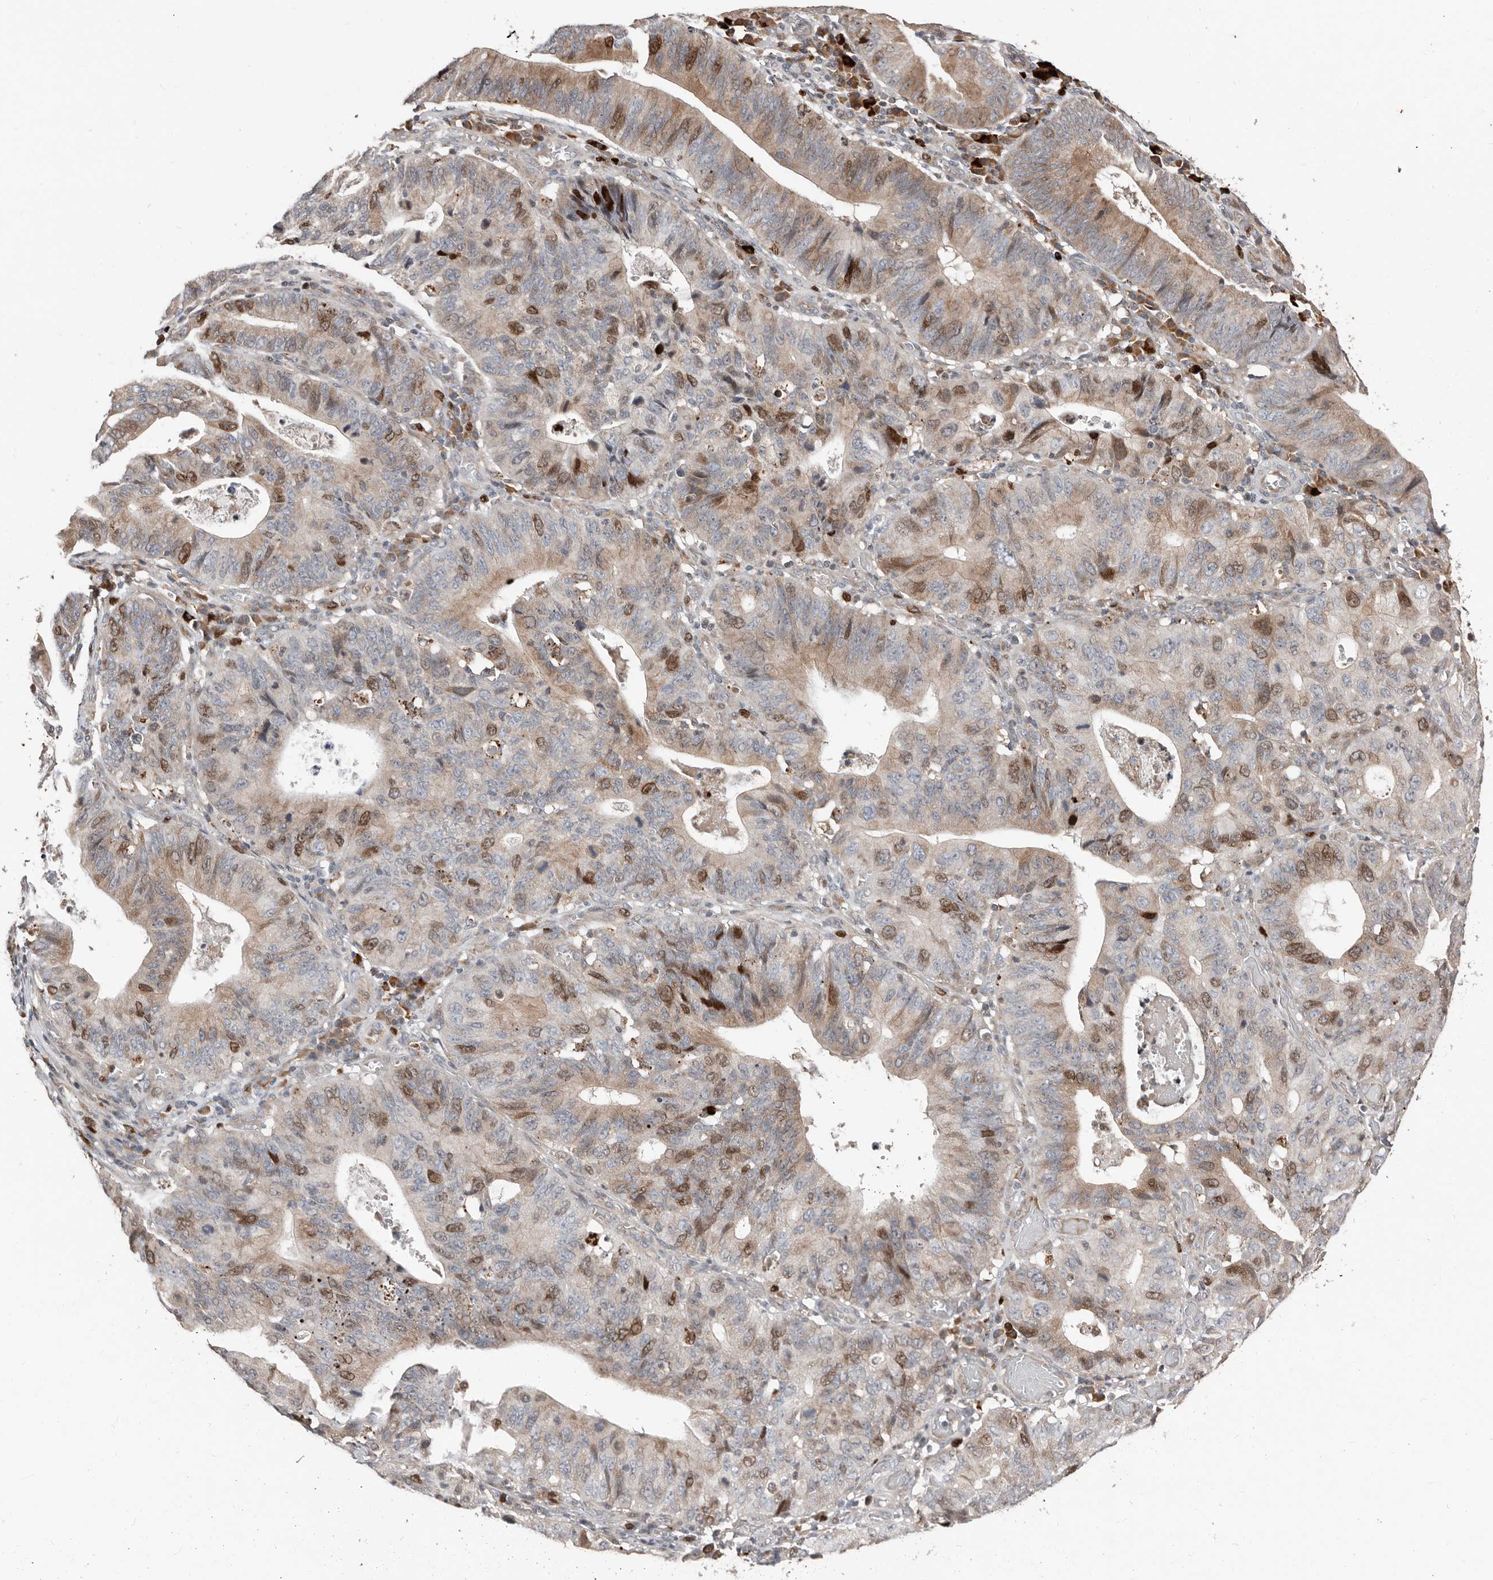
{"staining": {"intensity": "moderate", "quantity": "25%-75%", "location": "cytoplasmic/membranous,nuclear"}, "tissue": "stomach cancer", "cell_type": "Tumor cells", "image_type": "cancer", "snomed": [{"axis": "morphology", "description": "Adenocarcinoma, NOS"}, {"axis": "topography", "description": "Stomach"}], "caption": "About 25%-75% of tumor cells in stomach cancer (adenocarcinoma) show moderate cytoplasmic/membranous and nuclear protein expression as visualized by brown immunohistochemical staining.", "gene": "SMYD4", "patient": {"sex": "male", "age": 59}}